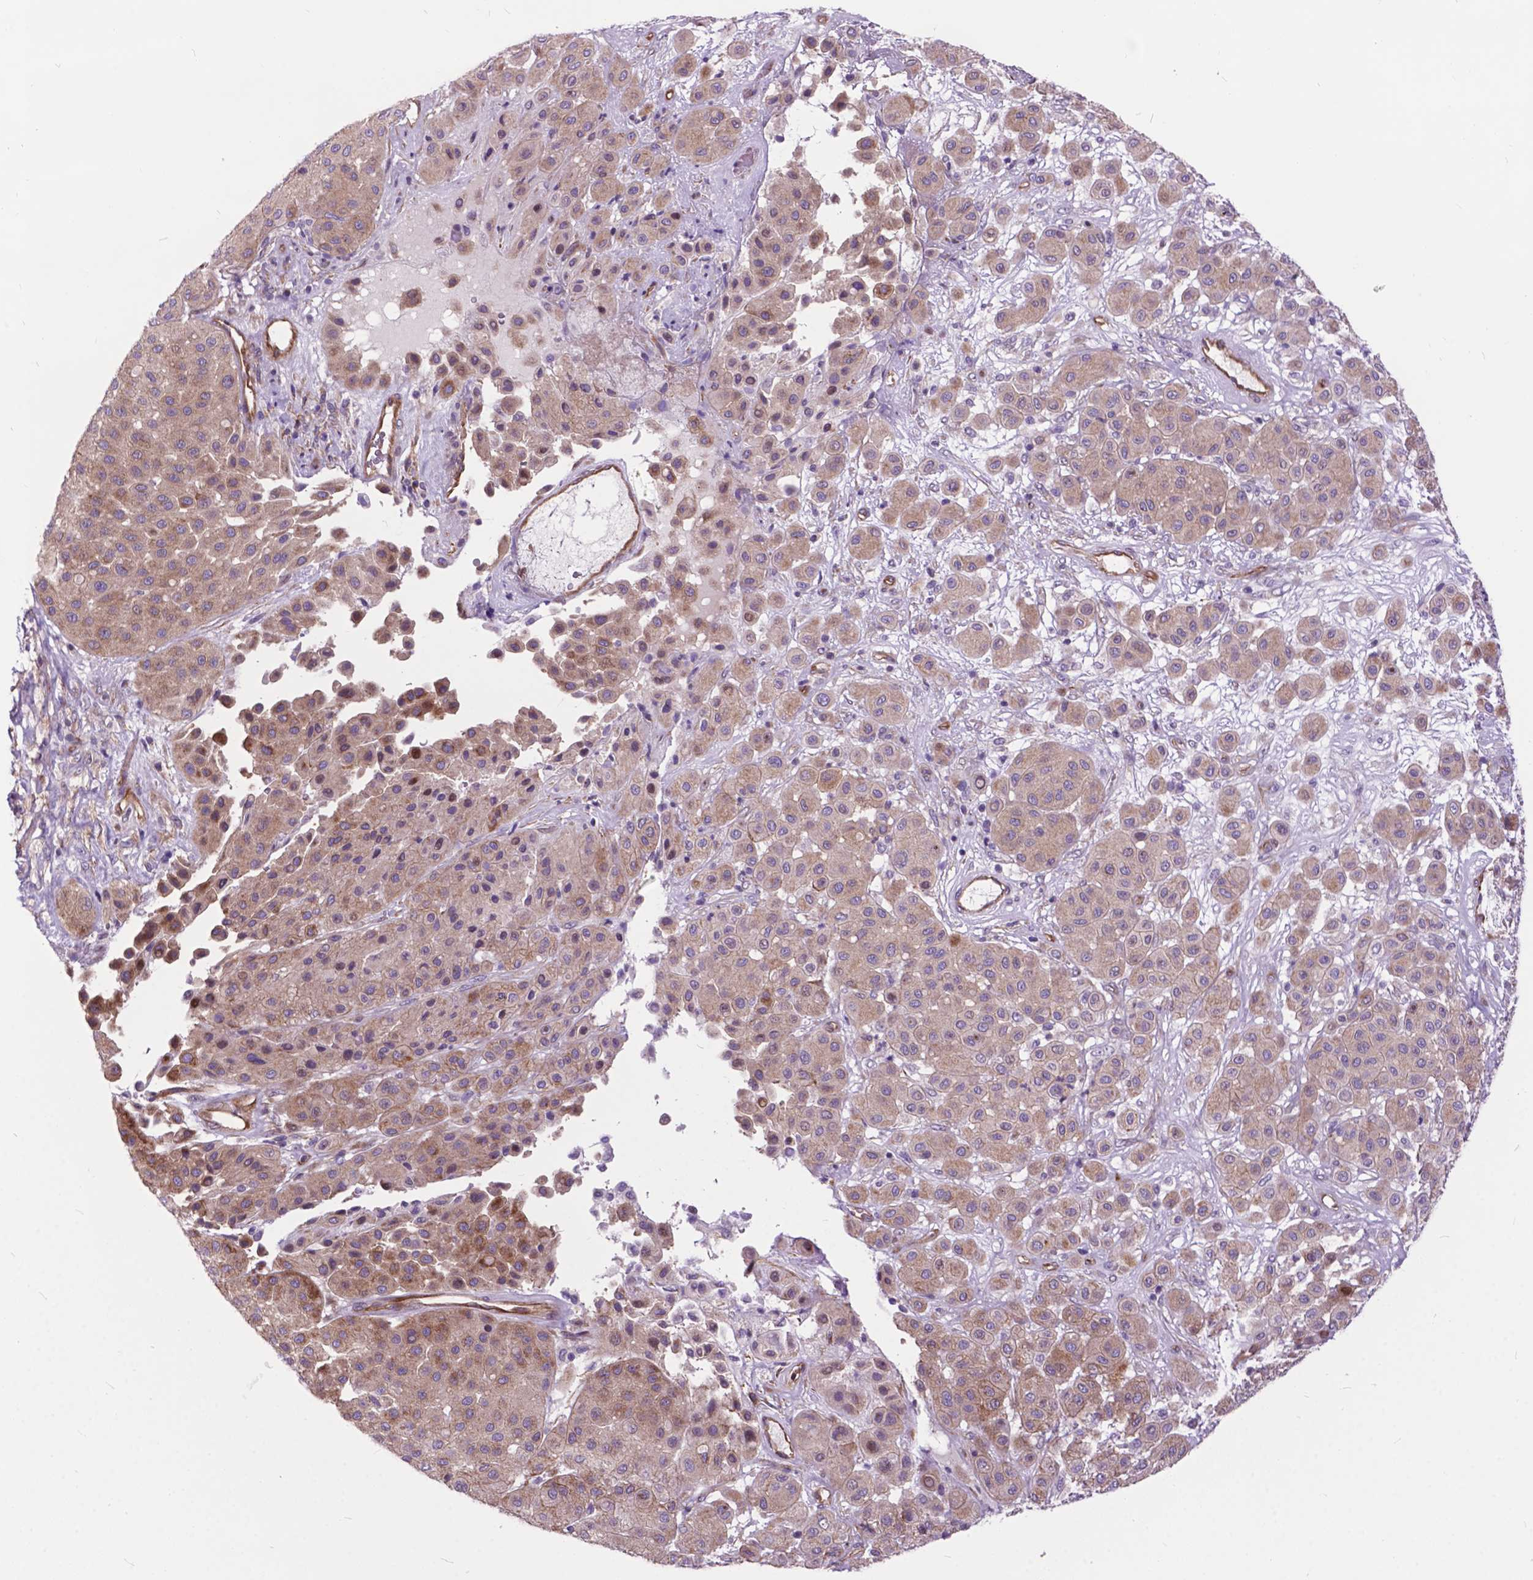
{"staining": {"intensity": "weak", "quantity": ">75%", "location": "cytoplasmic/membranous"}, "tissue": "melanoma", "cell_type": "Tumor cells", "image_type": "cancer", "snomed": [{"axis": "morphology", "description": "Malignant melanoma, Metastatic site"}, {"axis": "topography", "description": "Smooth muscle"}], "caption": "A brown stain labels weak cytoplasmic/membranous positivity of a protein in human malignant melanoma (metastatic site) tumor cells.", "gene": "FLT4", "patient": {"sex": "male", "age": 41}}